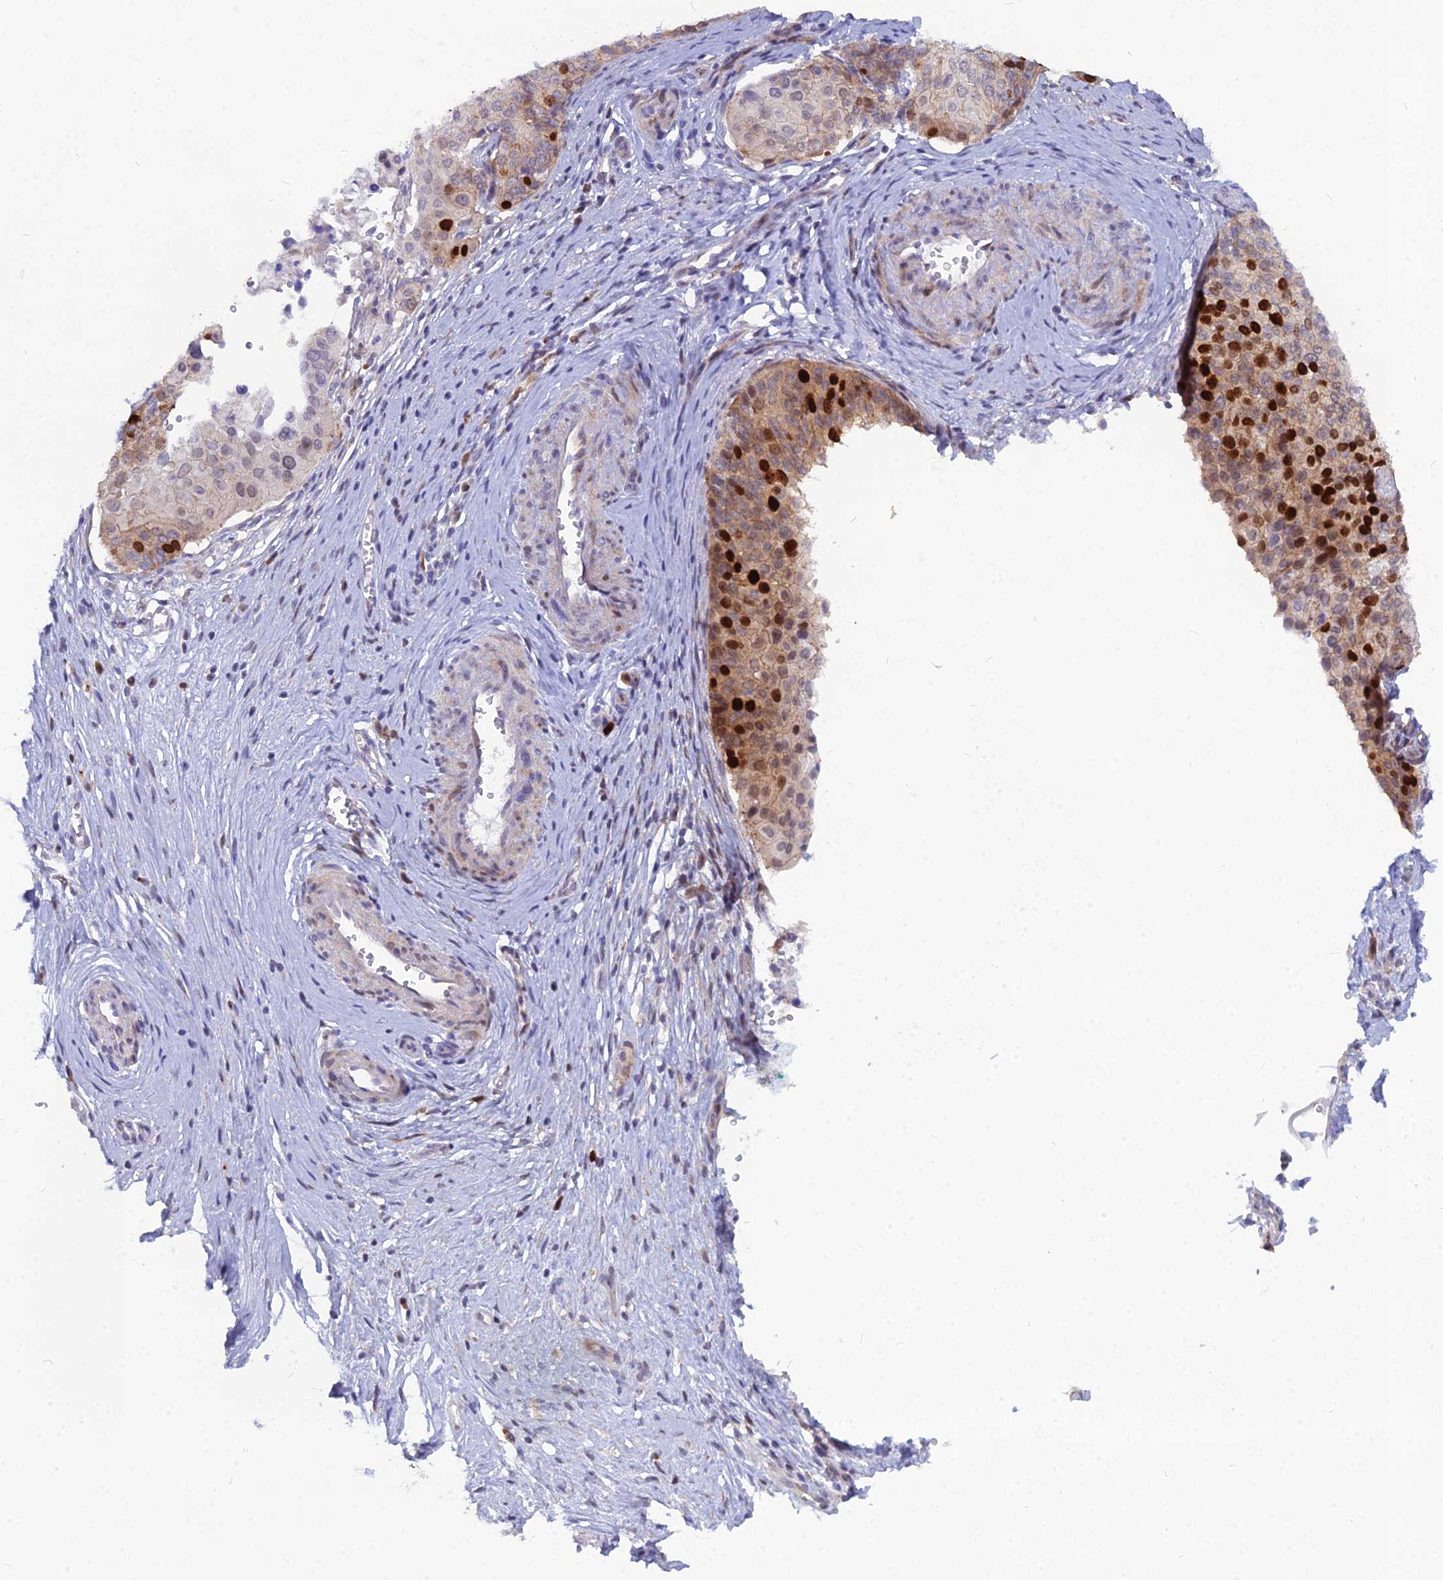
{"staining": {"intensity": "strong", "quantity": "25%-75%", "location": "cytoplasmic/membranous,nuclear"}, "tissue": "cervical cancer", "cell_type": "Tumor cells", "image_type": "cancer", "snomed": [{"axis": "morphology", "description": "Squamous cell carcinoma, NOS"}, {"axis": "topography", "description": "Cervix"}], "caption": "Tumor cells show strong cytoplasmic/membranous and nuclear staining in about 25%-75% of cells in cervical cancer (squamous cell carcinoma).", "gene": "NUSAP1", "patient": {"sex": "female", "age": 44}}